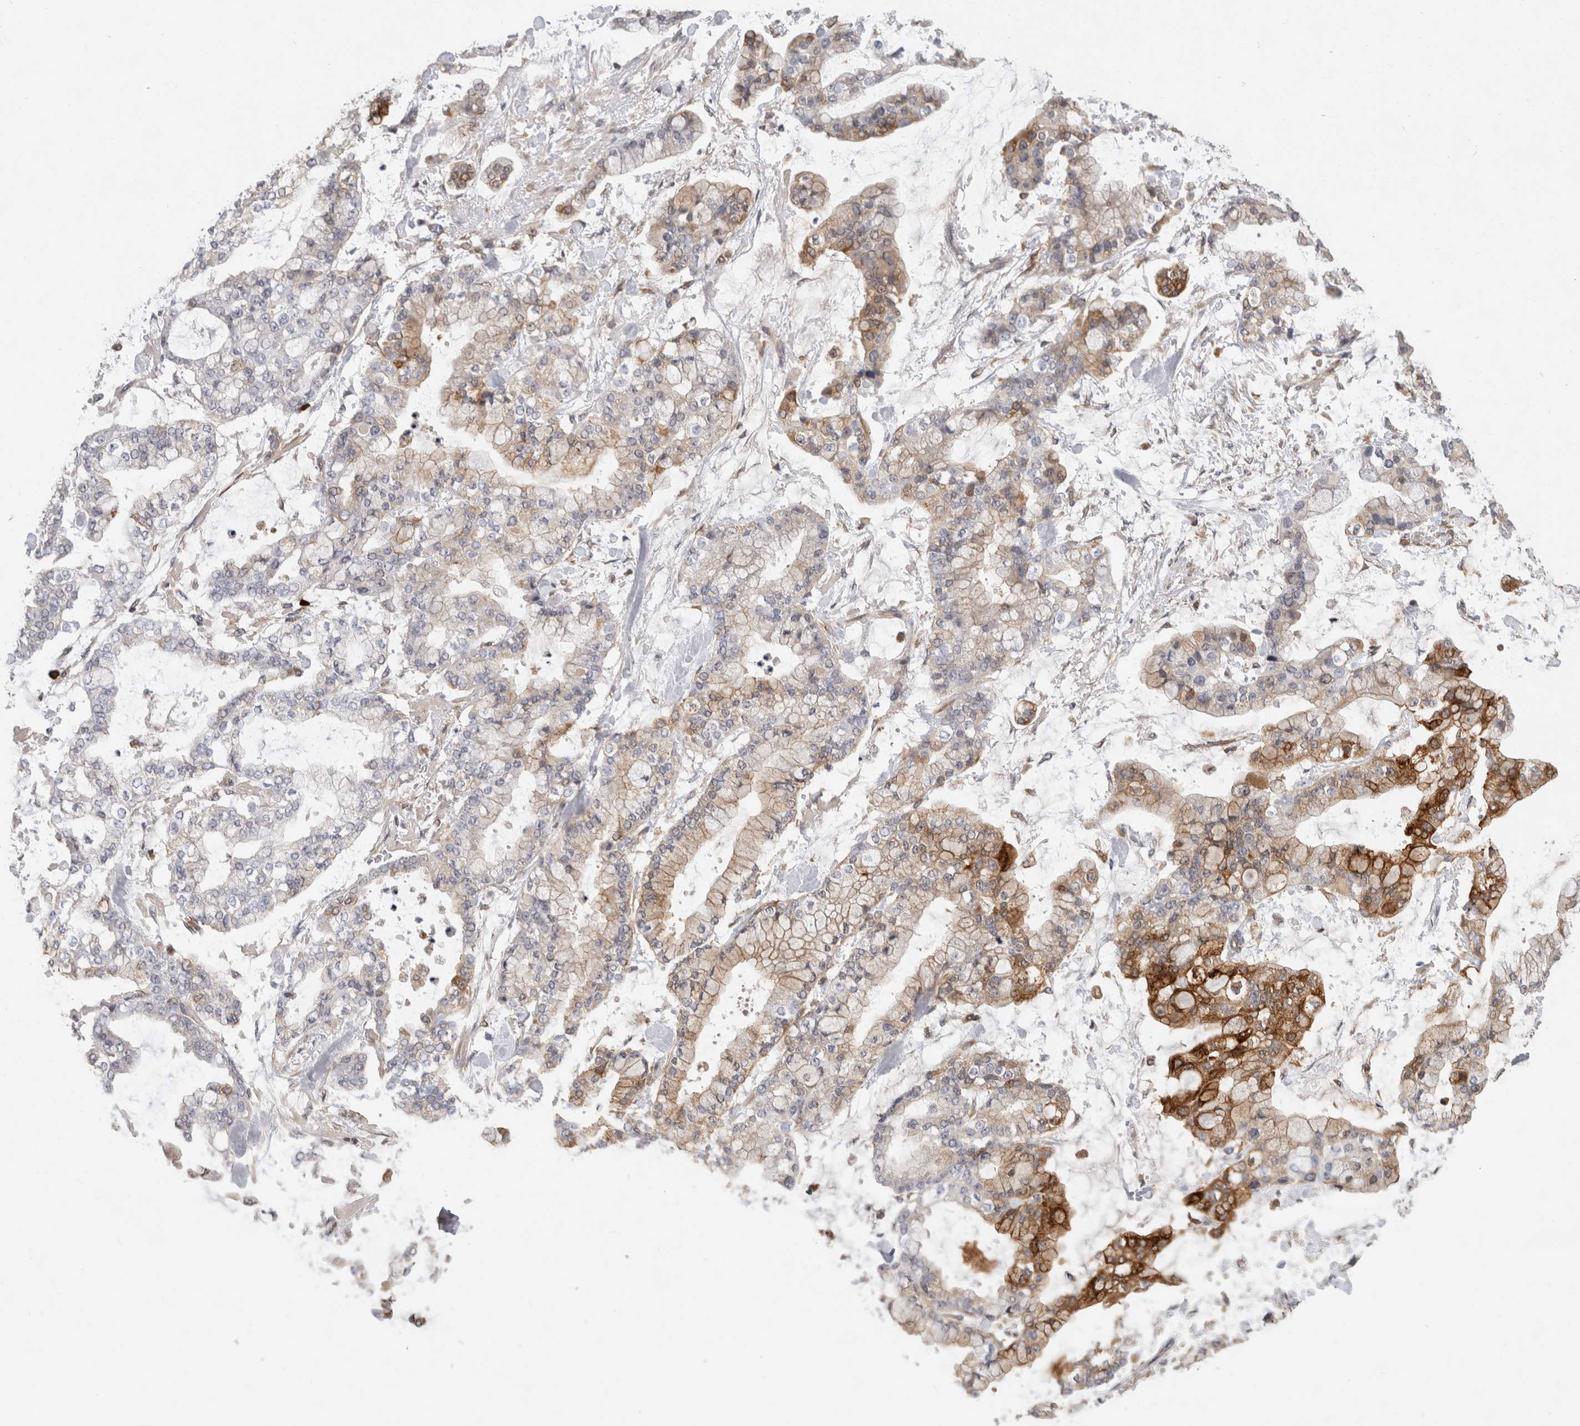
{"staining": {"intensity": "moderate", "quantity": "25%-75%", "location": "cytoplasmic/membranous"}, "tissue": "stomach cancer", "cell_type": "Tumor cells", "image_type": "cancer", "snomed": [{"axis": "morphology", "description": "Normal tissue, NOS"}, {"axis": "morphology", "description": "Adenocarcinoma, NOS"}, {"axis": "topography", "description": "Stomach, upper"}, {"axis": "topography", "description": "Stomach"}], "caption": "Adenocarcinoma (stomach) stained with DAB IHC exhibits medium levels of moderate cytoplasmic/membranous expression in about 25%-75% of tumor cells.", "gene": "APOL2", "patient": {"sex": "male", "age": 76}}